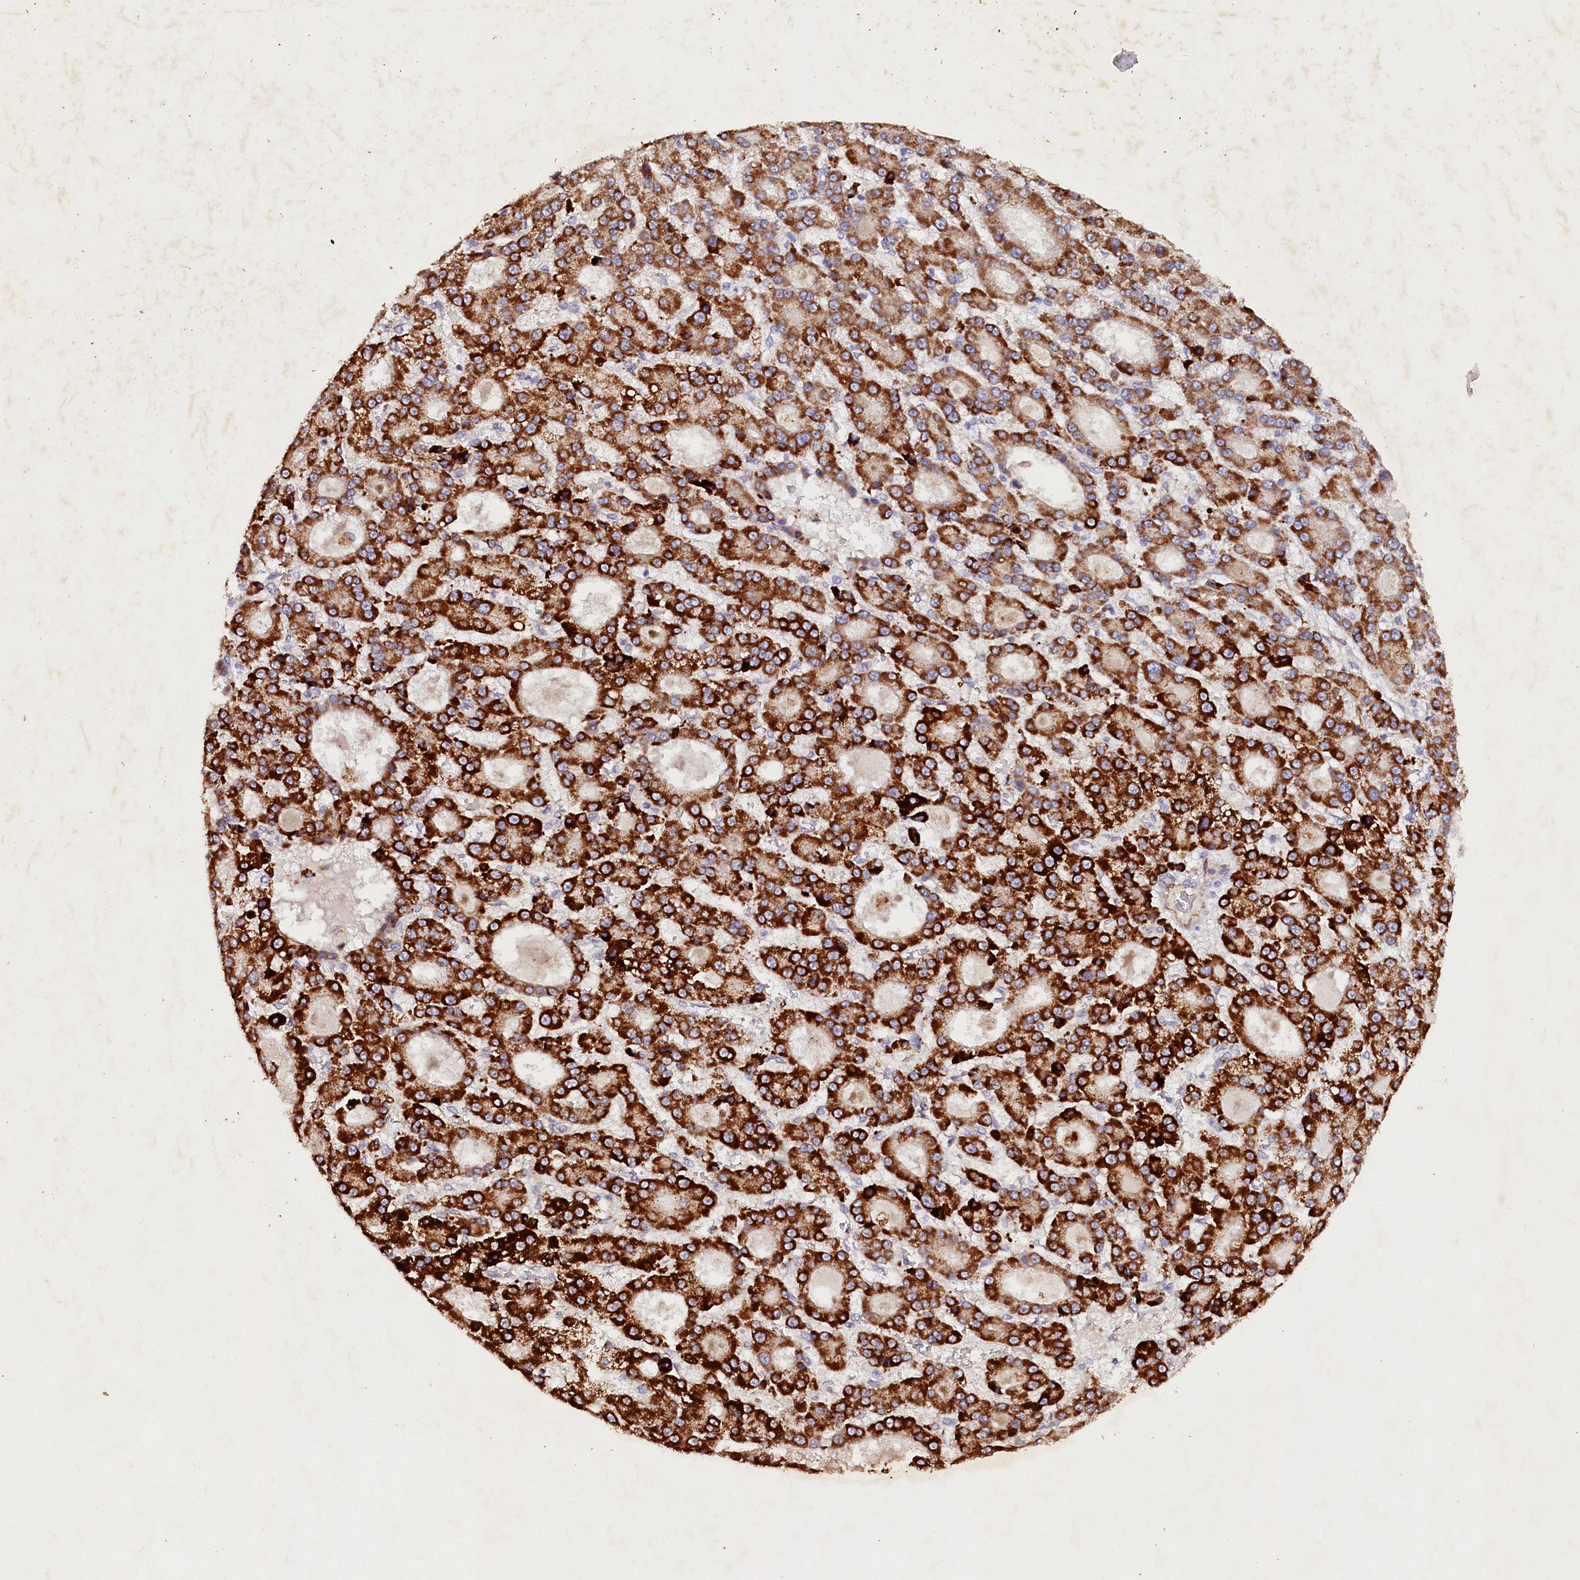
{"staining": {"intensity": "strong", "quantity": ">75%", "location": "cytoplasmic/membranous"}, "tissue": "liver cancer", "cell_type": "Tumor cells", "image_type": "cancer", "snomed": [{"axis": "morphology", "description": "Carcinoma, Hepatocellular, NOS"}, {"axis": "topography", "description": "Liver"}], "caption": "Liver cancer stained for a protein shows strong cytoplasmic/membranous positivity in tumor cells.", "gene": "VPS36", "patient": {"sex": "male", "age": 70}}